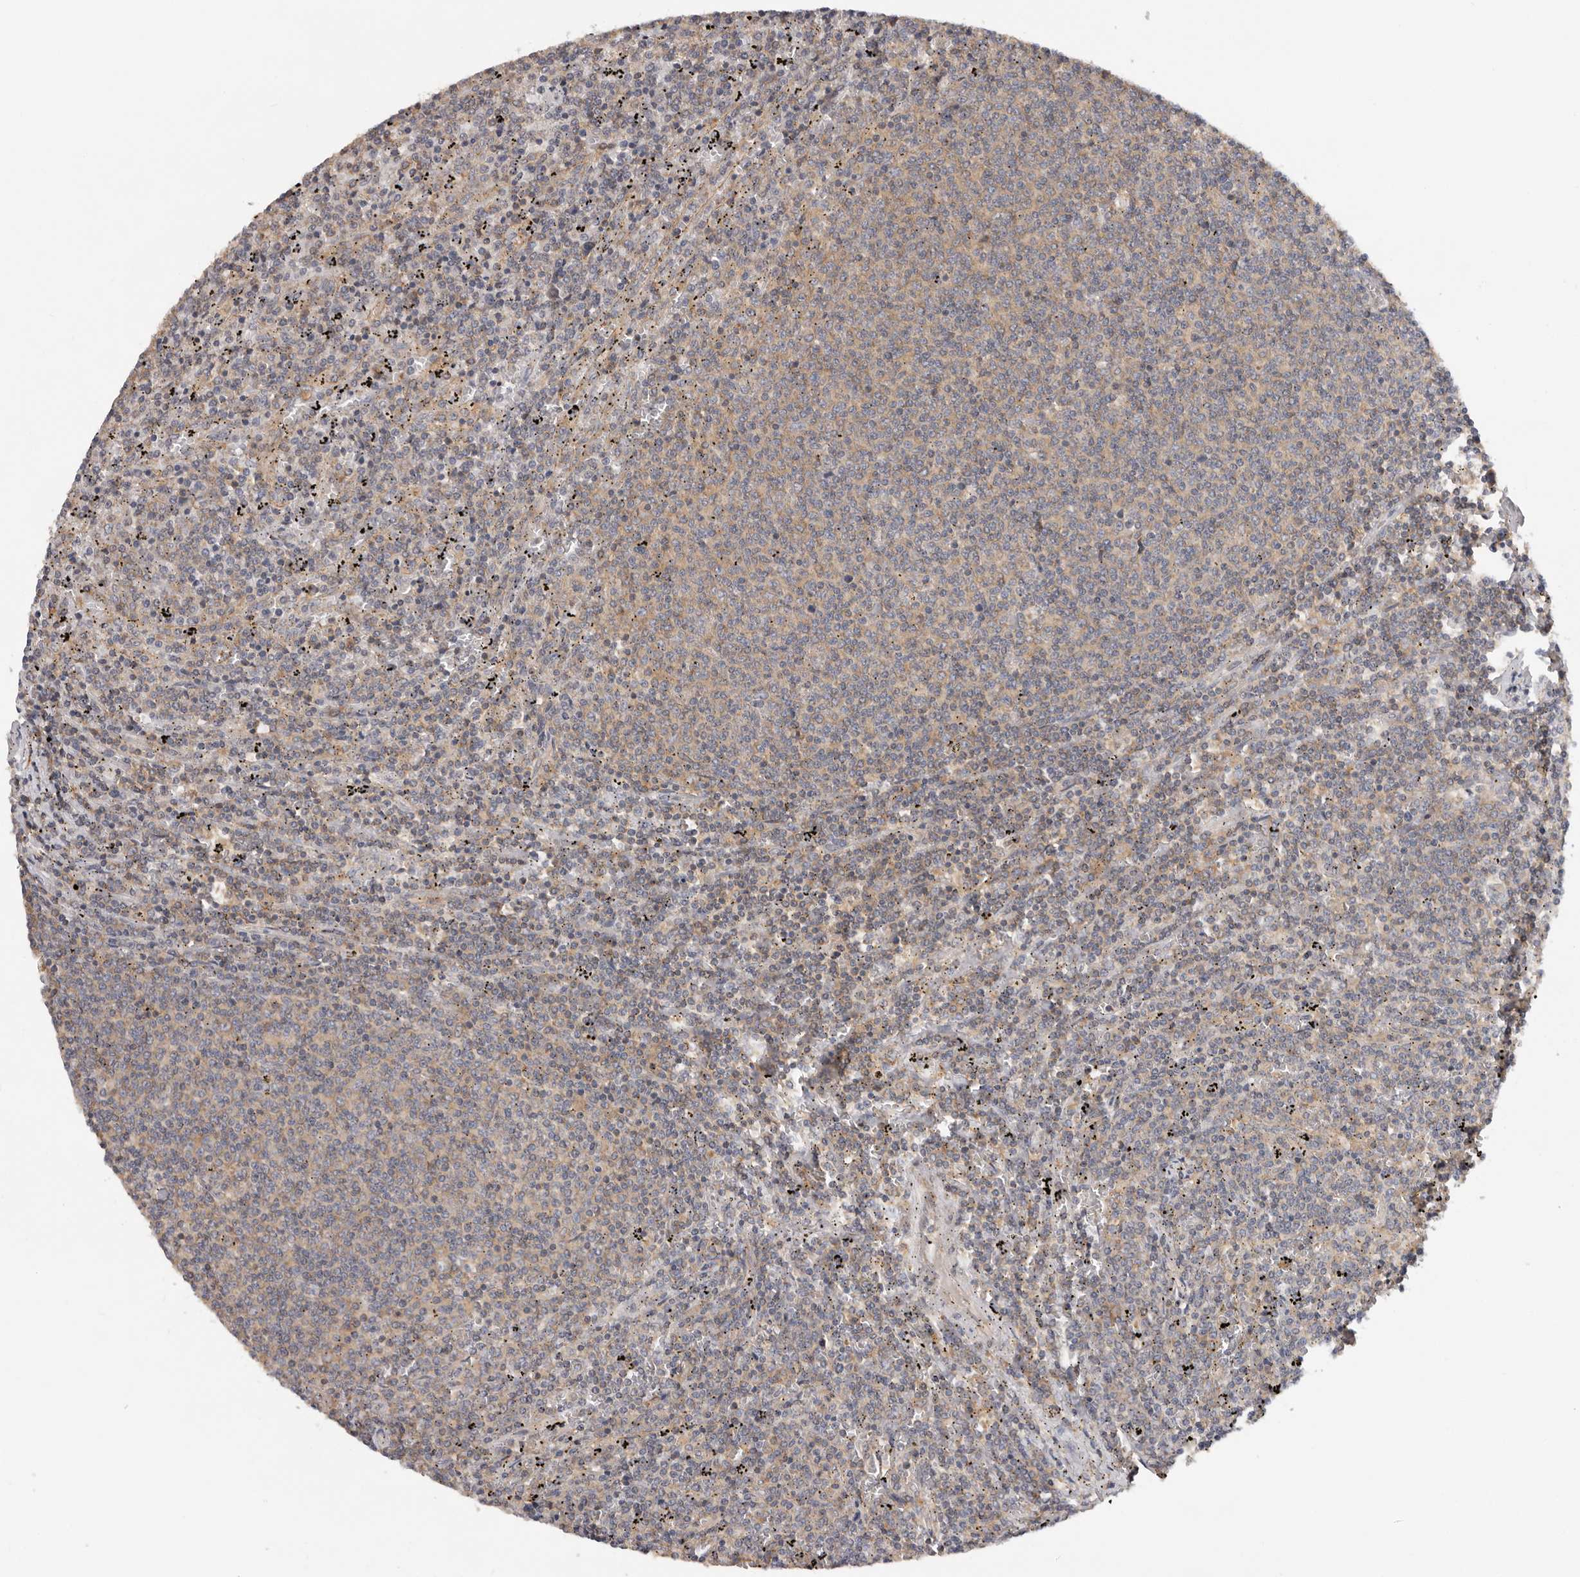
{"staining": {"intensity": "weak", "quantity": ">75%", "location": "cytoplasmic/membranous"}, "tissue": "lymphoma", "cell_type": "Tumor cells", "image_type": "cancer", "snomed": [{"axis": "morphology", "description": "Malignant lymphoma, non-Hodgkin's type, Low grade"}, {"axis": "topography", "description": "Spleen"}], "caption": "Human lymphoma stained for a protein (brown) displays weak cytoplasmic/membranous positive expression in about >75% of tumor cells.", "gene": "PPP1R42", "patient": {"sex": "female", "age": 50}}